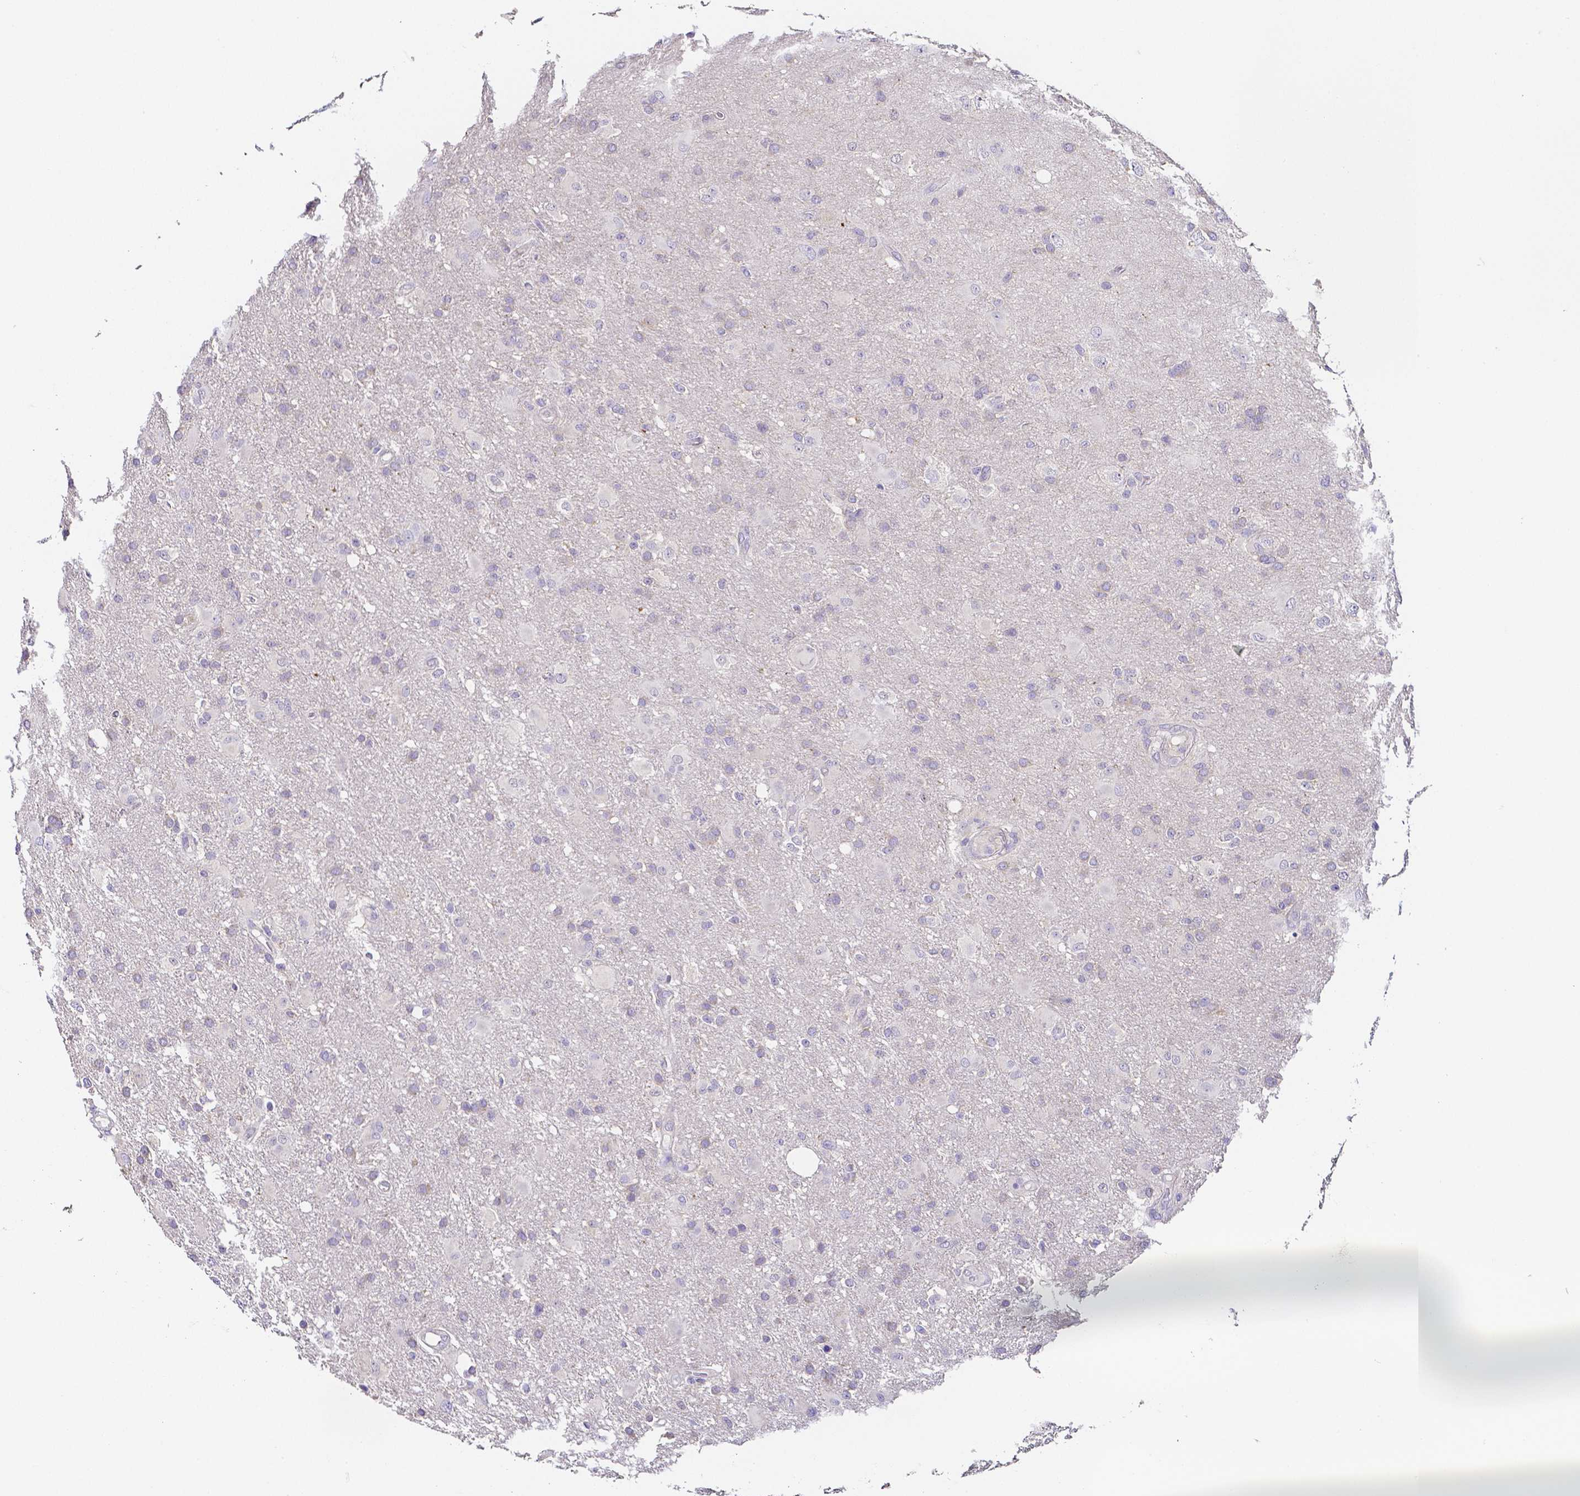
{"staining": {"intensity": "negative", "quantity": "none", "location": "none"}, "tissue": "glioma", "cell_type": "Tumor cells", "image_type": "cancer", "snomed": [{"axis": "morphology", "description": "Glioma, malignant, High grade"}, {"axis": "topography", "description": "Brain"}], "caption": "There is no significant positivity in tumor cells of glioma. (Stains: DAB immunohistochemistry (IHC) with hematoxylin counter stain, Microscopy: brightfield microscopy at high magnification).", "gene": "PKP3", "patient": {"sex": "male", "age": 53}}